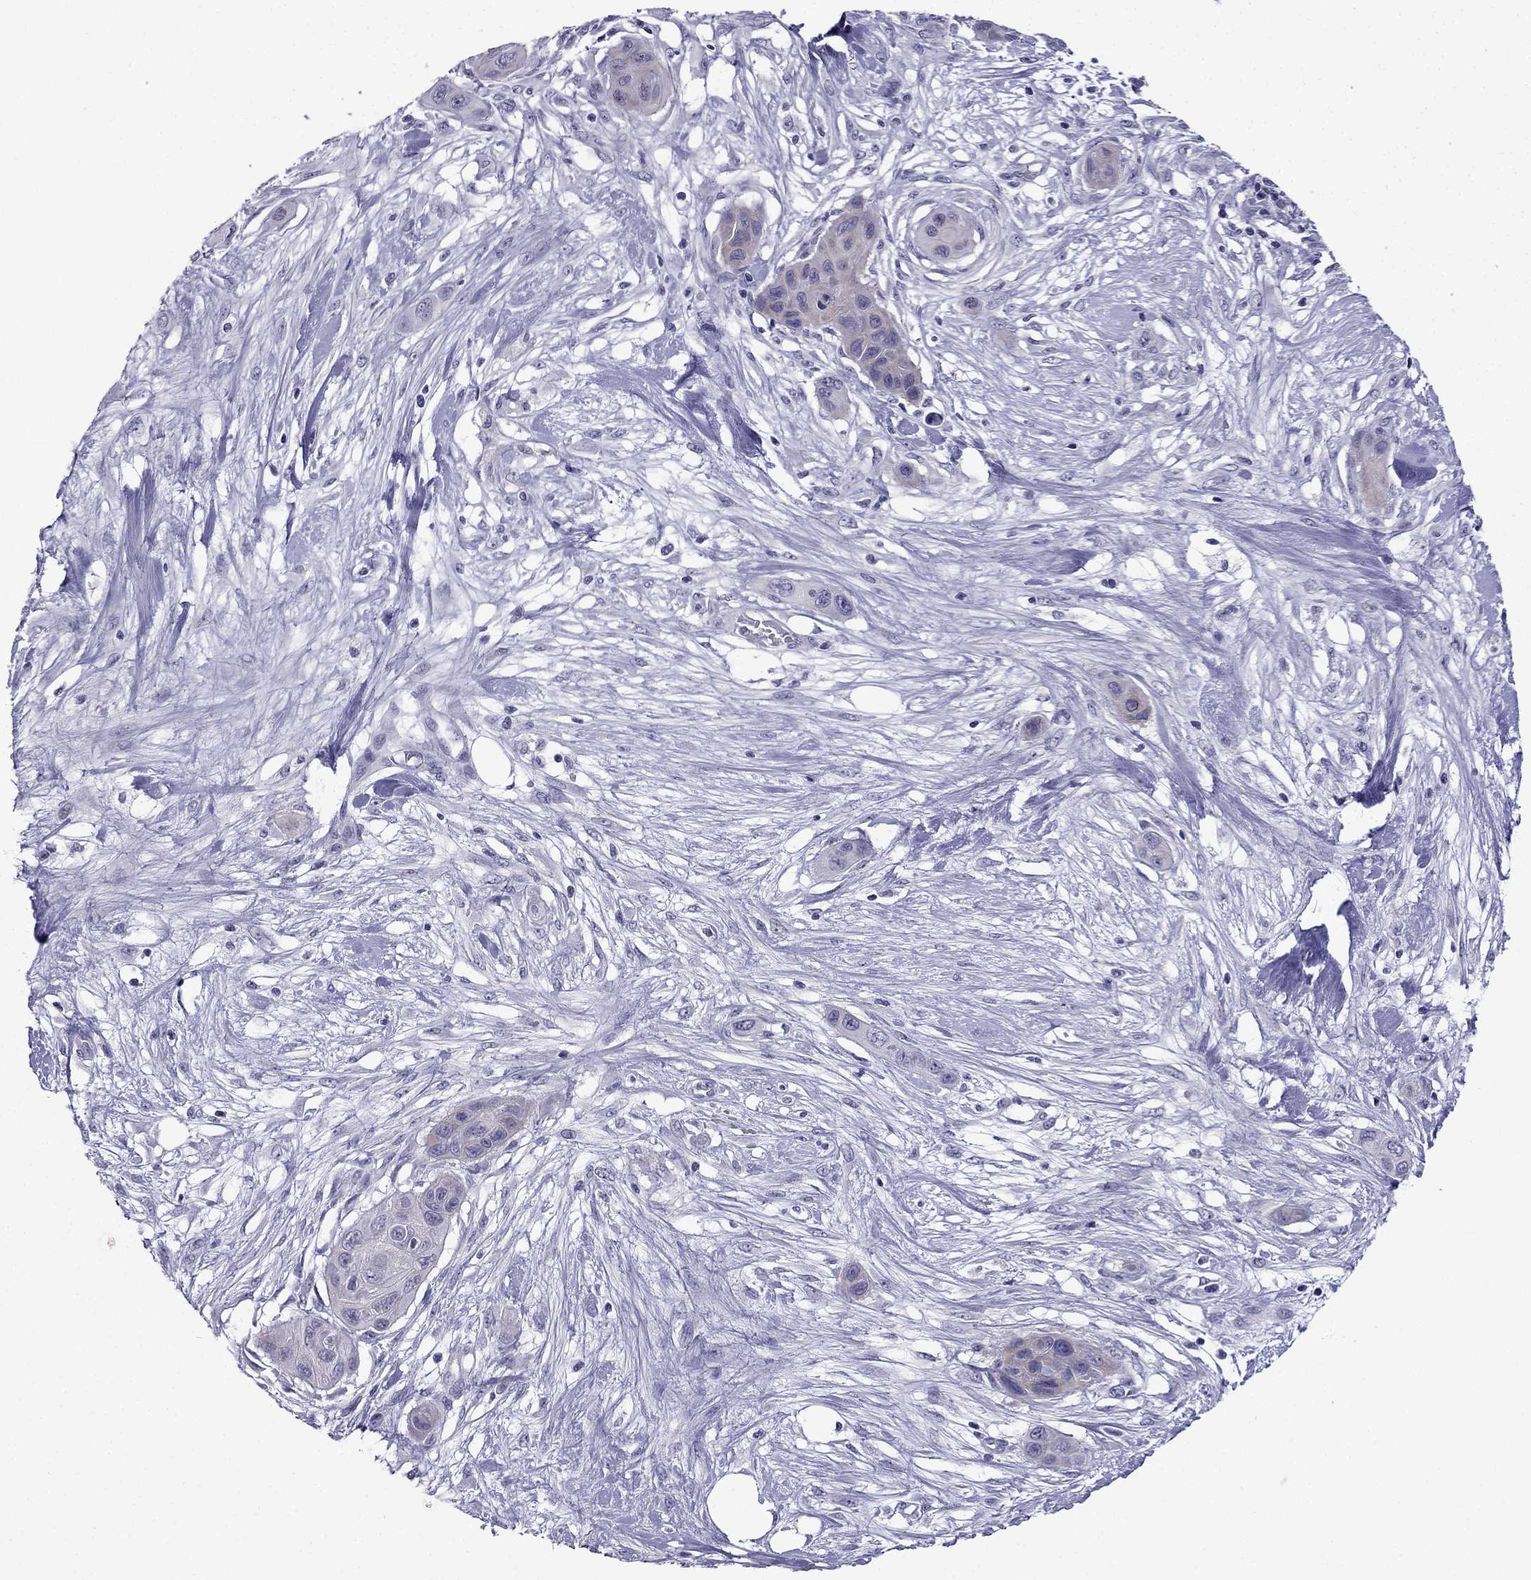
{"staining": {"intensity": "negative", "quantity": "none", "location": "none"}, "tissue": "skin cancer", "cell_type": "Tumor cells", "image_type": "cancer", "snomed": [{"axis": "morphology", "description": "Squamous cell carcinoma, NOS"}, {"axis": "topography", "description": "Skin"}], "caption": "Tumor cells show no significant expression in skin squamous cell carcinoma.", "gene": "POM121L12", "patient": {"sex": "male", "age": 79}}